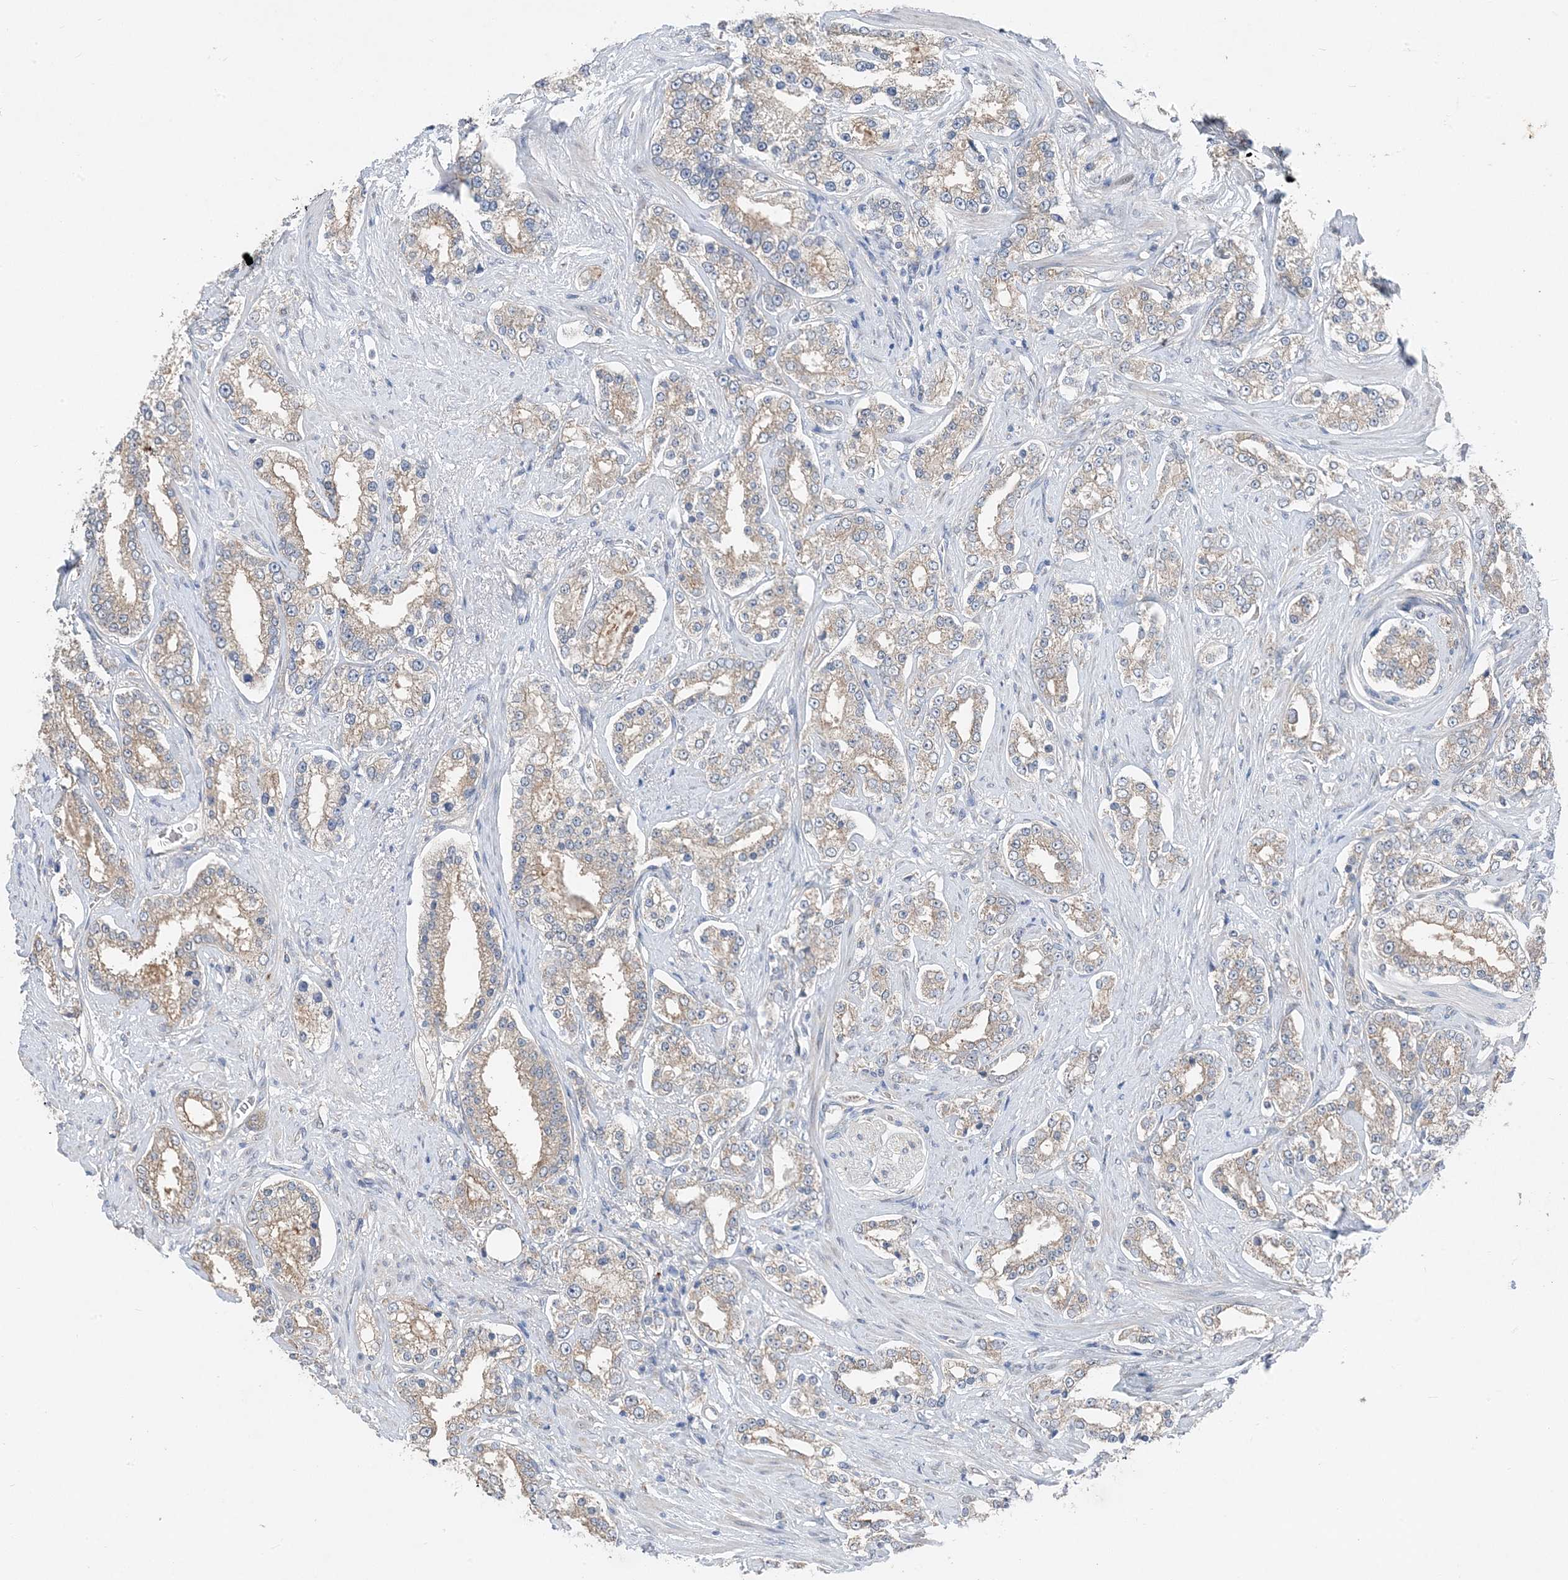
{"staining": {"intensity": "moderate", "quantity": ">75%", "location": "cytoplasmic/membranous"}, "tissue": "prostate cancer", "cell_type": "Tumor cells", "image_type": "cancer", "snomed": [{"axis": "morphology", "description": "Normal tissue, NOS"}, {"axis": "morphology", "description": "Adenocarcinoma, High grade"}, {"axis": "topography", "description": "Prostate"}], "caption": "Immunohistochemistry image of adenocarcinoma (high-grade) (prostate) stained for a protein (brown), which demonstrates medium levels of moderate cytoplasmic/membranous expression in about >75% of tumor cells.", "gene": "DHX30", "patient": {"sex": "male", "age": 83}}